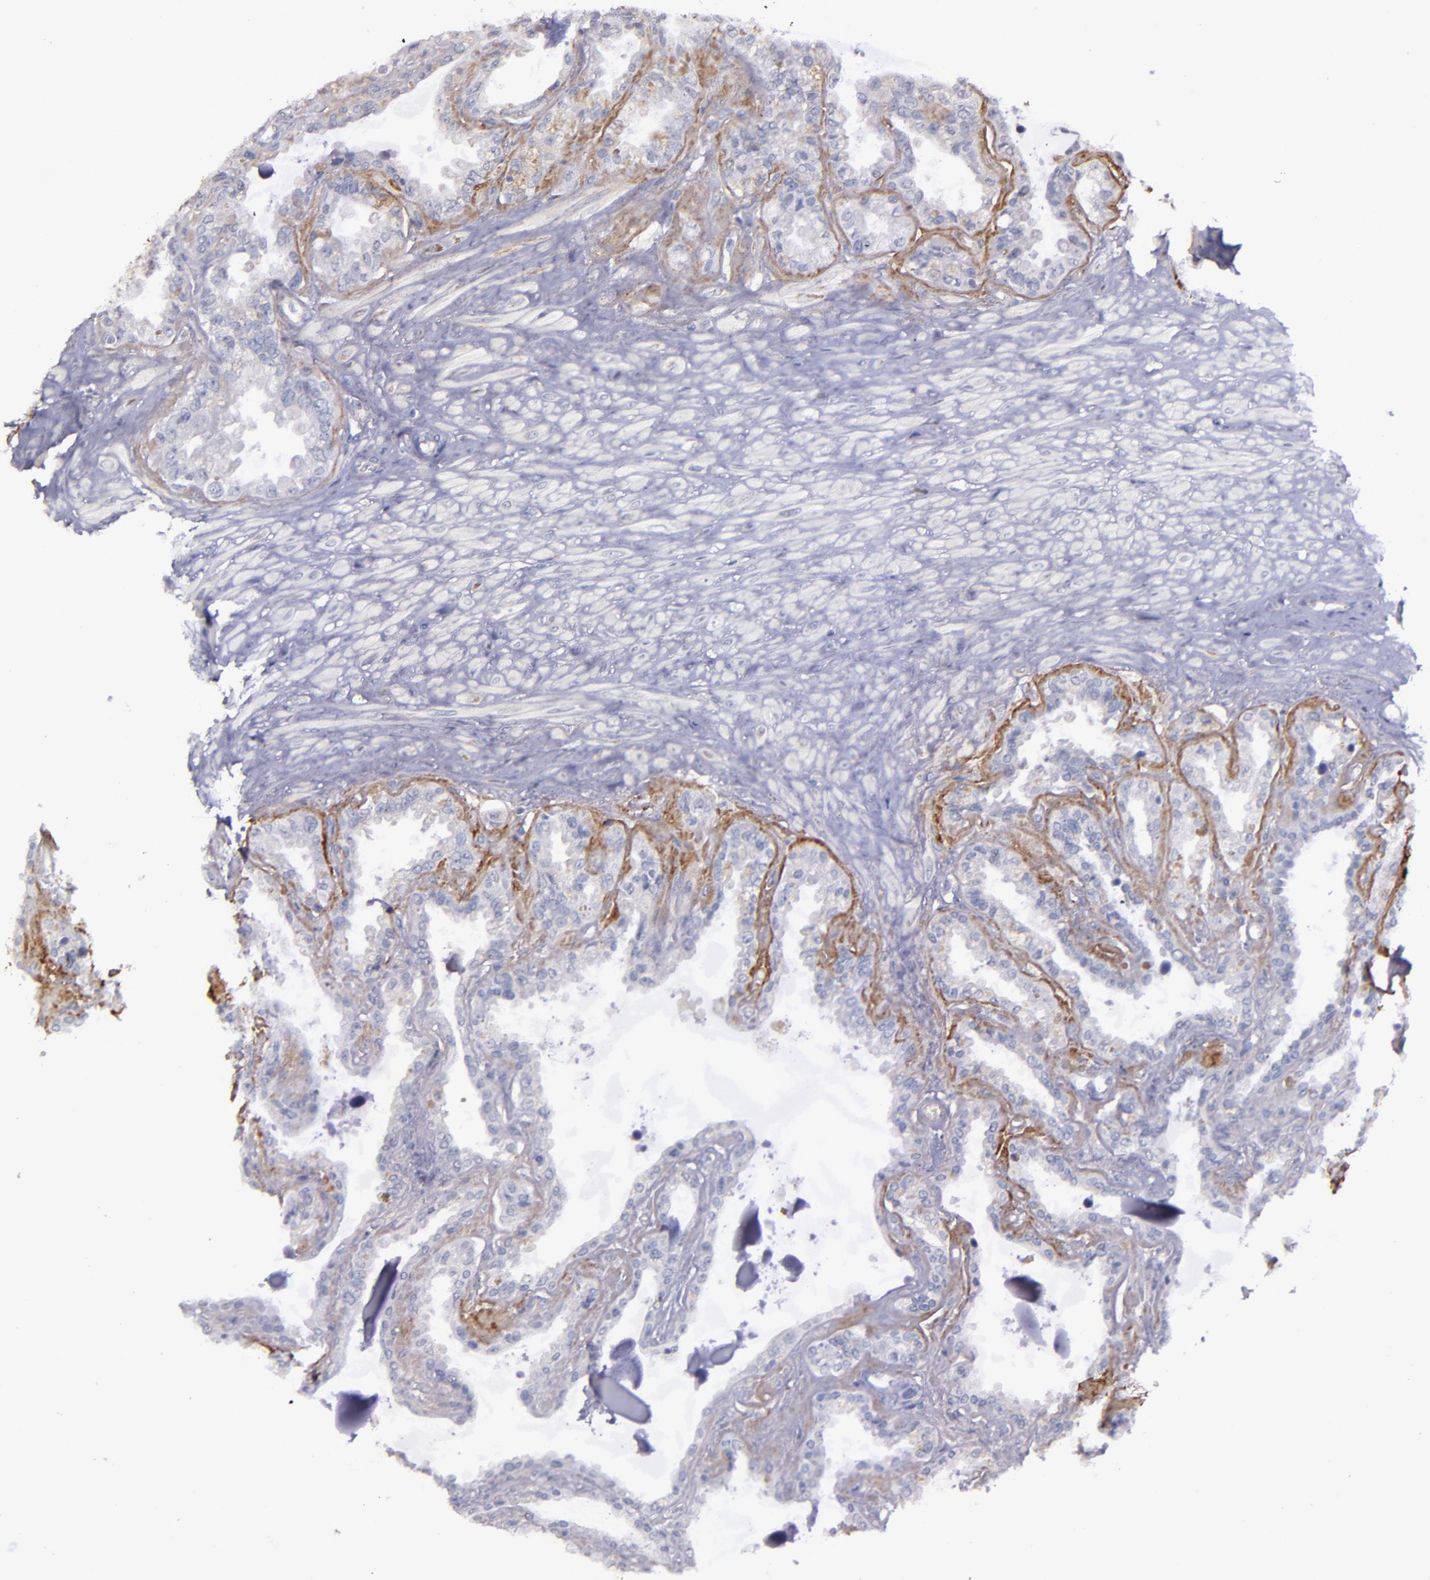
{"staining": {"intensity": "weak", "quantity": "<25%", "location": "cytoplasmic/membranous"}, "tissue": "seminal vesicle", "cell_type": "Glandular cells", "image_type": "normal", "snomed": [{"axis": "morphology", "description": "Normal tissue, NOS"}, {"axis": "morphology", "description": "Inflammation, NOS"}, {"axis": "topography", "description": "Urinary bladder"}, {"axis": "topography", "description": "Prostate"}, {"axis": "topography", "description": "Seminal veicle"}], "caption": "Glandular cells show no significant positivity in benign seminal vesicle. (Immunohistochemistry, brightfield microscopy, high magnification).", "gene": "MASP1", "patient": {"sex": "male", "age": 82}}